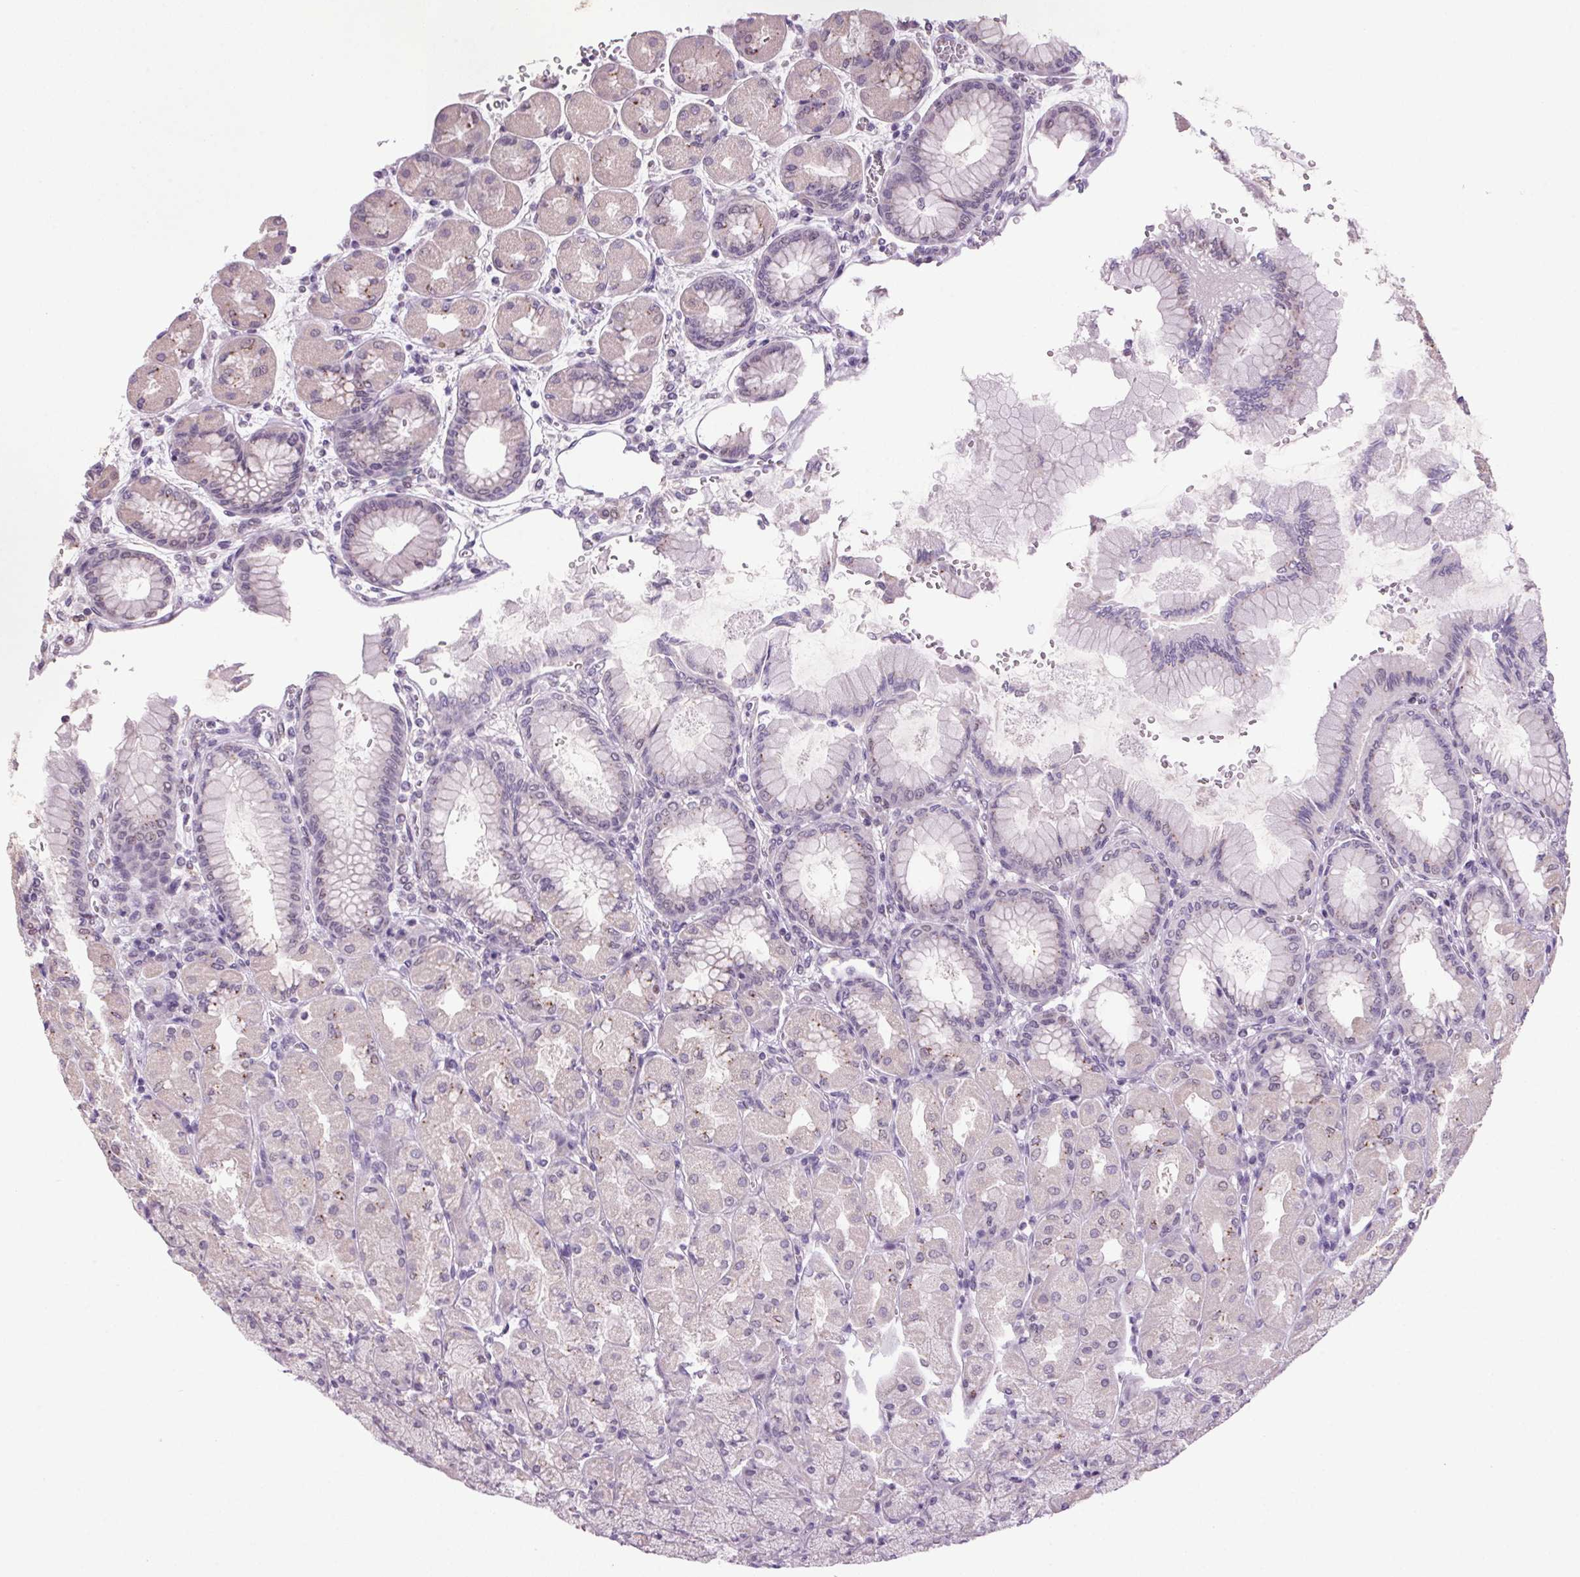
{"staining": {"intensity": "weak", "quantity": "<25%", "location": "cytoplasmic/membranous"}, "tissue": "stomach", "cell_type": "Glandular cells", "image_type": "normal", "snomed": [{"axis": "morphology", "description": "Normal tissue, NOS"}, {"axis": "topography", "description": "Stomach, upper"}], "caption": "Immunohistochemistry of unremarkable human stomach displays no positivity in glandular cells. (Immunohistochemistry, brightfield microscopy, high magnification).", "gene": "AKR1E2", "patient": {"sex": "female", "age": 56}}